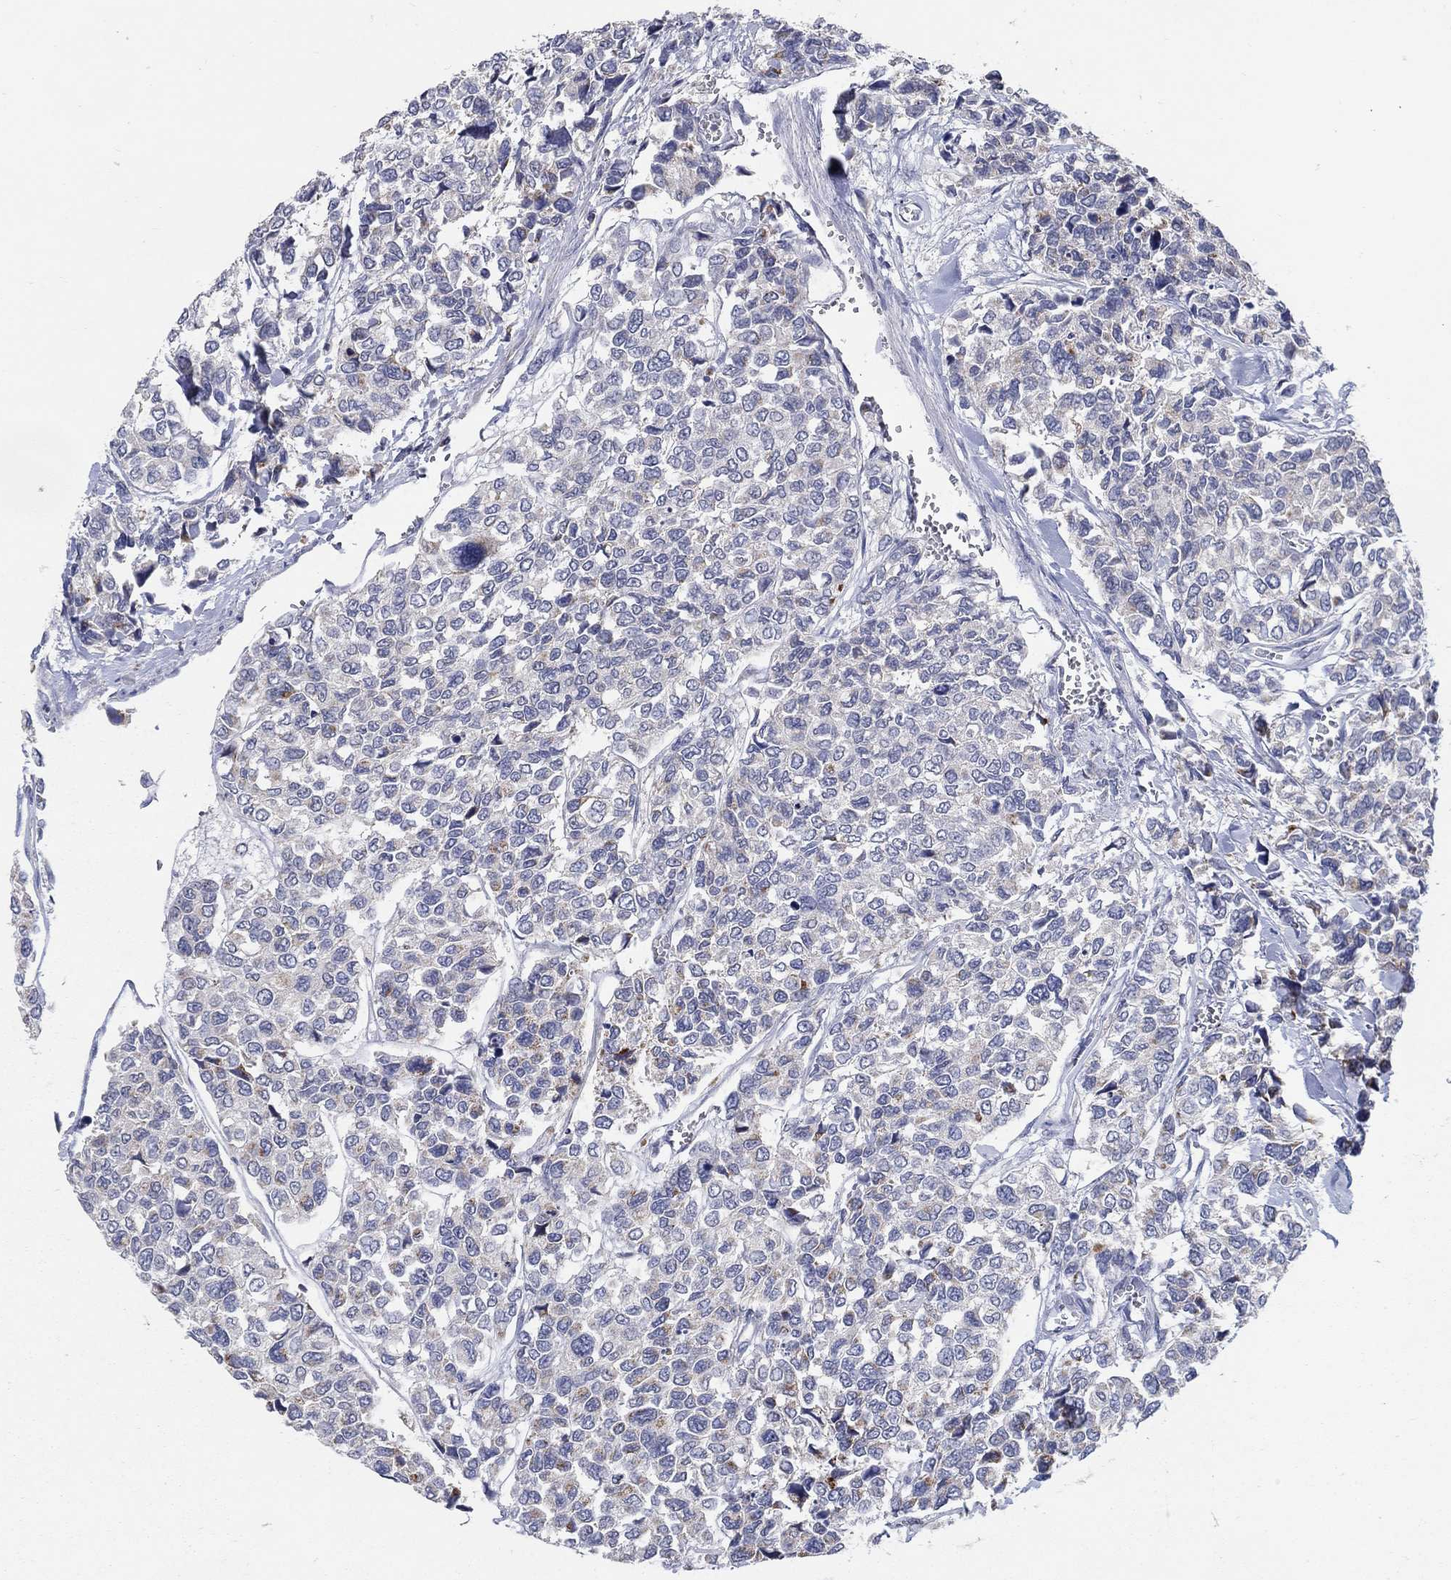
{"staining": {"intensity": "moderate", "quantity": "<25%", "location": "cytoplasmic/membranous"}, "tissue": "urothelial cancer", "cell_type": "Tumor cells", "image_type": "cancer", "snomed": [{"axis": "morphology", "description": "Urothelial carcinoma, High grade"}, {"axis": "topography", "description": "Urinary bladder"}], "caption": "Immunohistochemical staining of urothelial cancer shows low levels of moderate cytoplasmic/membranous staining in approximately <25% of tumor cells.", "gene": "HMX2", "patient": {"sex": "male", "age": 77}}